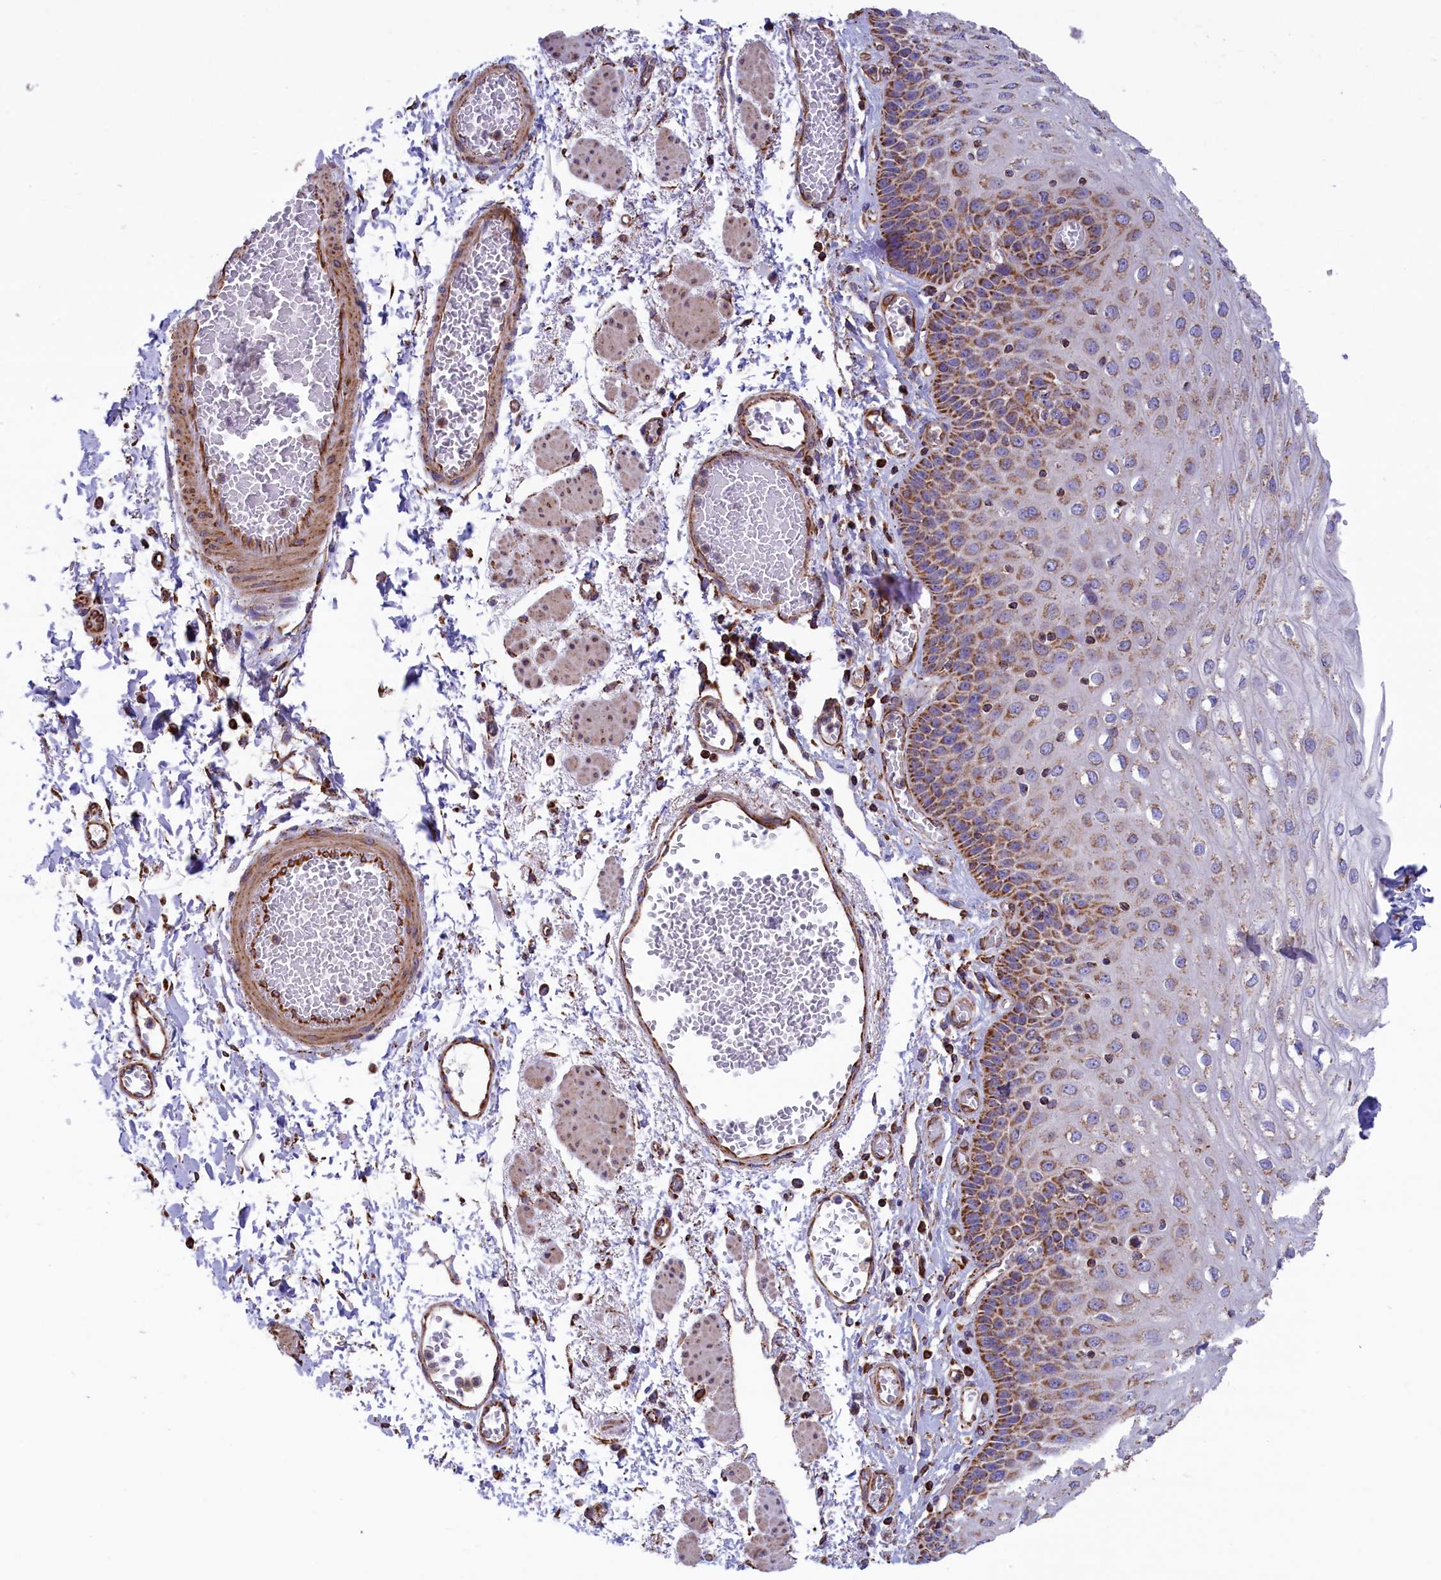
{"staining": {"intensity": "moderate", "quantity": "25%-75%", "location": "cytoplasmic/membranous"}, "tissue": "esophagus", "cell_type": "Squamous epithelial cells", "image_type": "normal", "snomed": [{"axis": "morphology", "description": "Normal tissue, NOS"}, {"axis": "topography", "description": "Esophagus"}], "caption": "Esophagus stained for a protein (brown) displays moderate cytoplasmic/membranous positive positivity in approximately 25%-75% of squamous epithelial cells.", "gene": "GATB", "patient": {"sex": "male", "age": 81}}